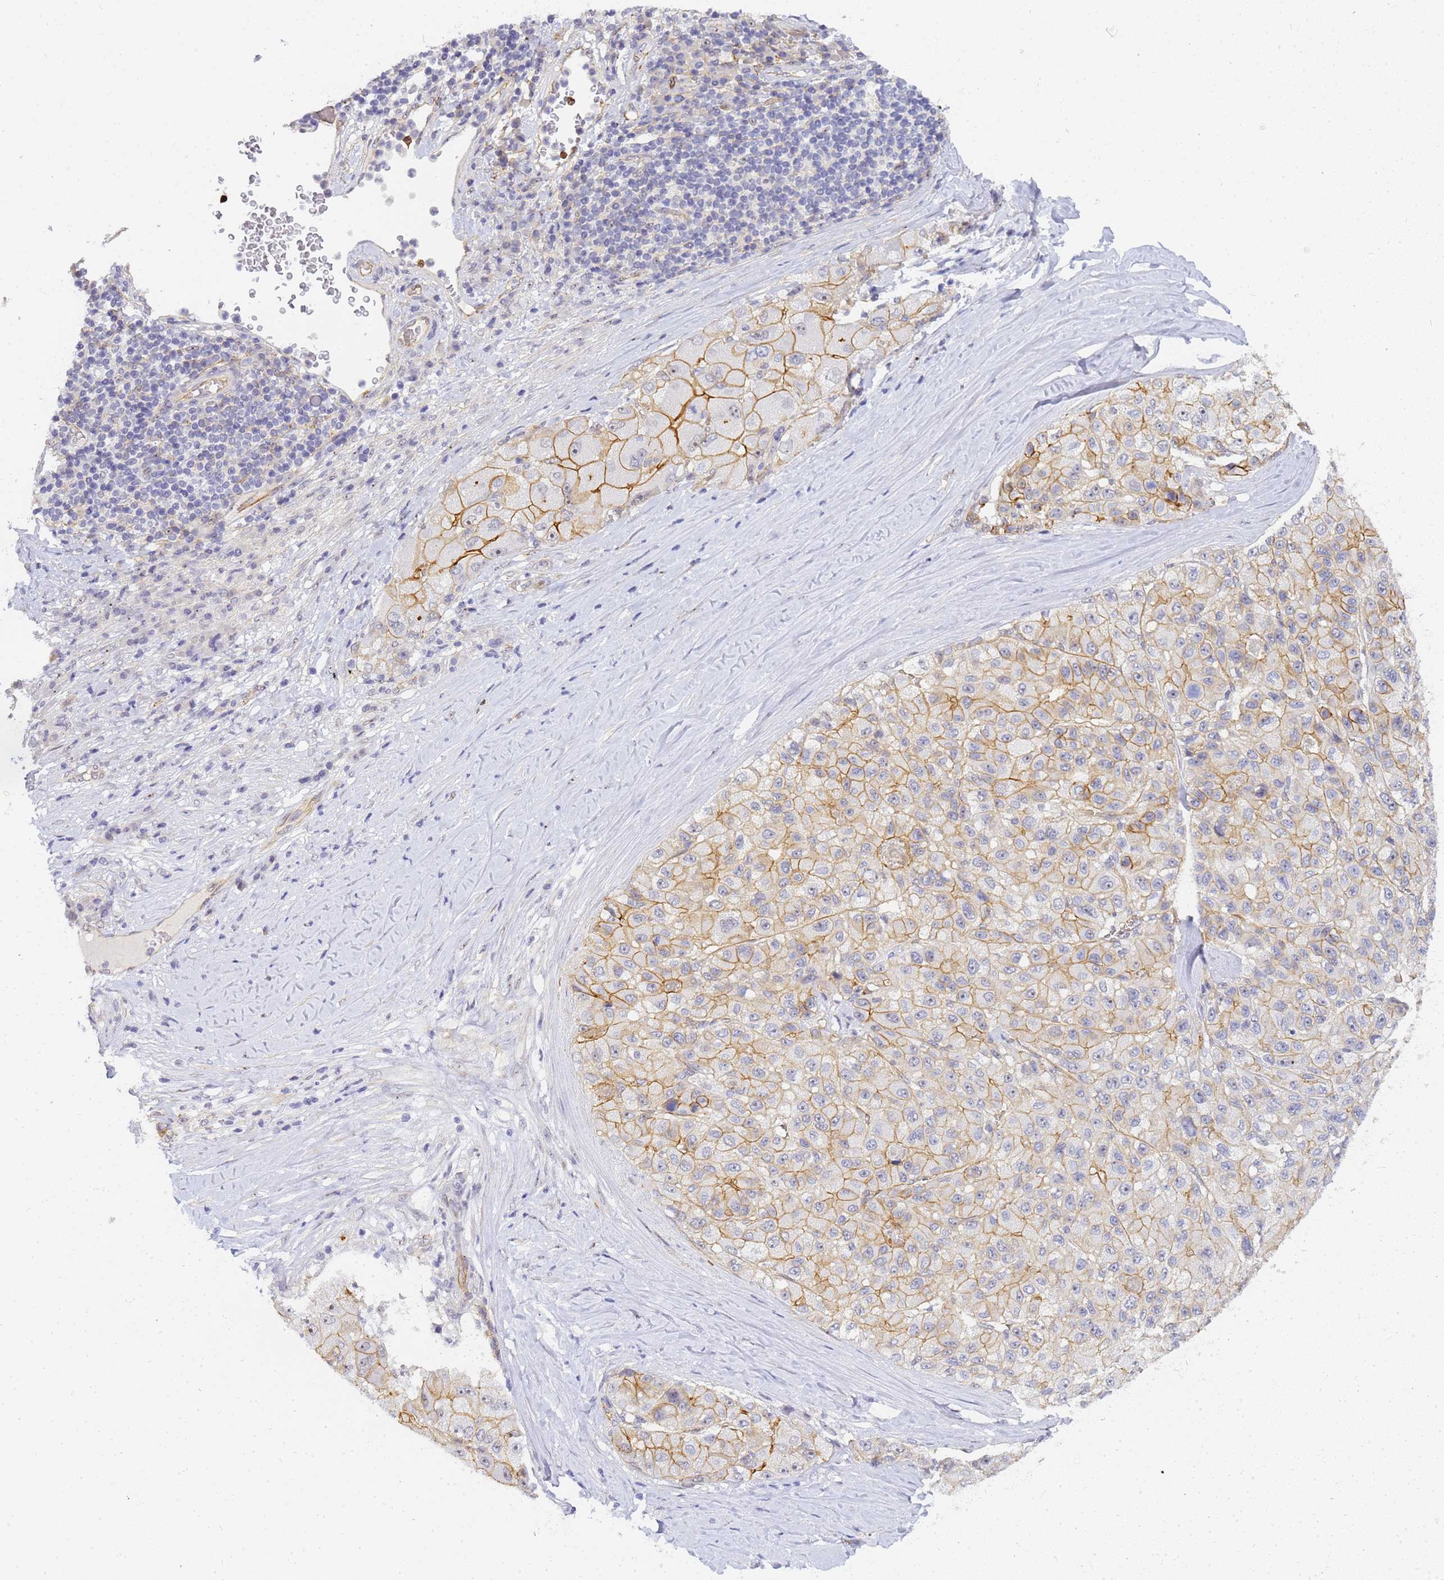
{"staining": {"intensity": "moderate", "quantity": ">75%", "location": "cytoplasmic/membranous"}, "tissue": "liver cancer", "cell_type": "Tumor cells", "image_type": "cancer", "snomed": [{"axis": "morphology", "description": "Carcinoma, Hepatocellular, NOS"}, {"axis": "topography", "description": "Liver"}], "caption": "Immunohistochemical staining of liver cancer (hepatocellular carcinoma) displays medium levels of moderate cytoplasmic/membranous positivity in approximately >75% of tumor cells.", "gene": "GON4L", "patient": {"sex": "male", "age": 80}}